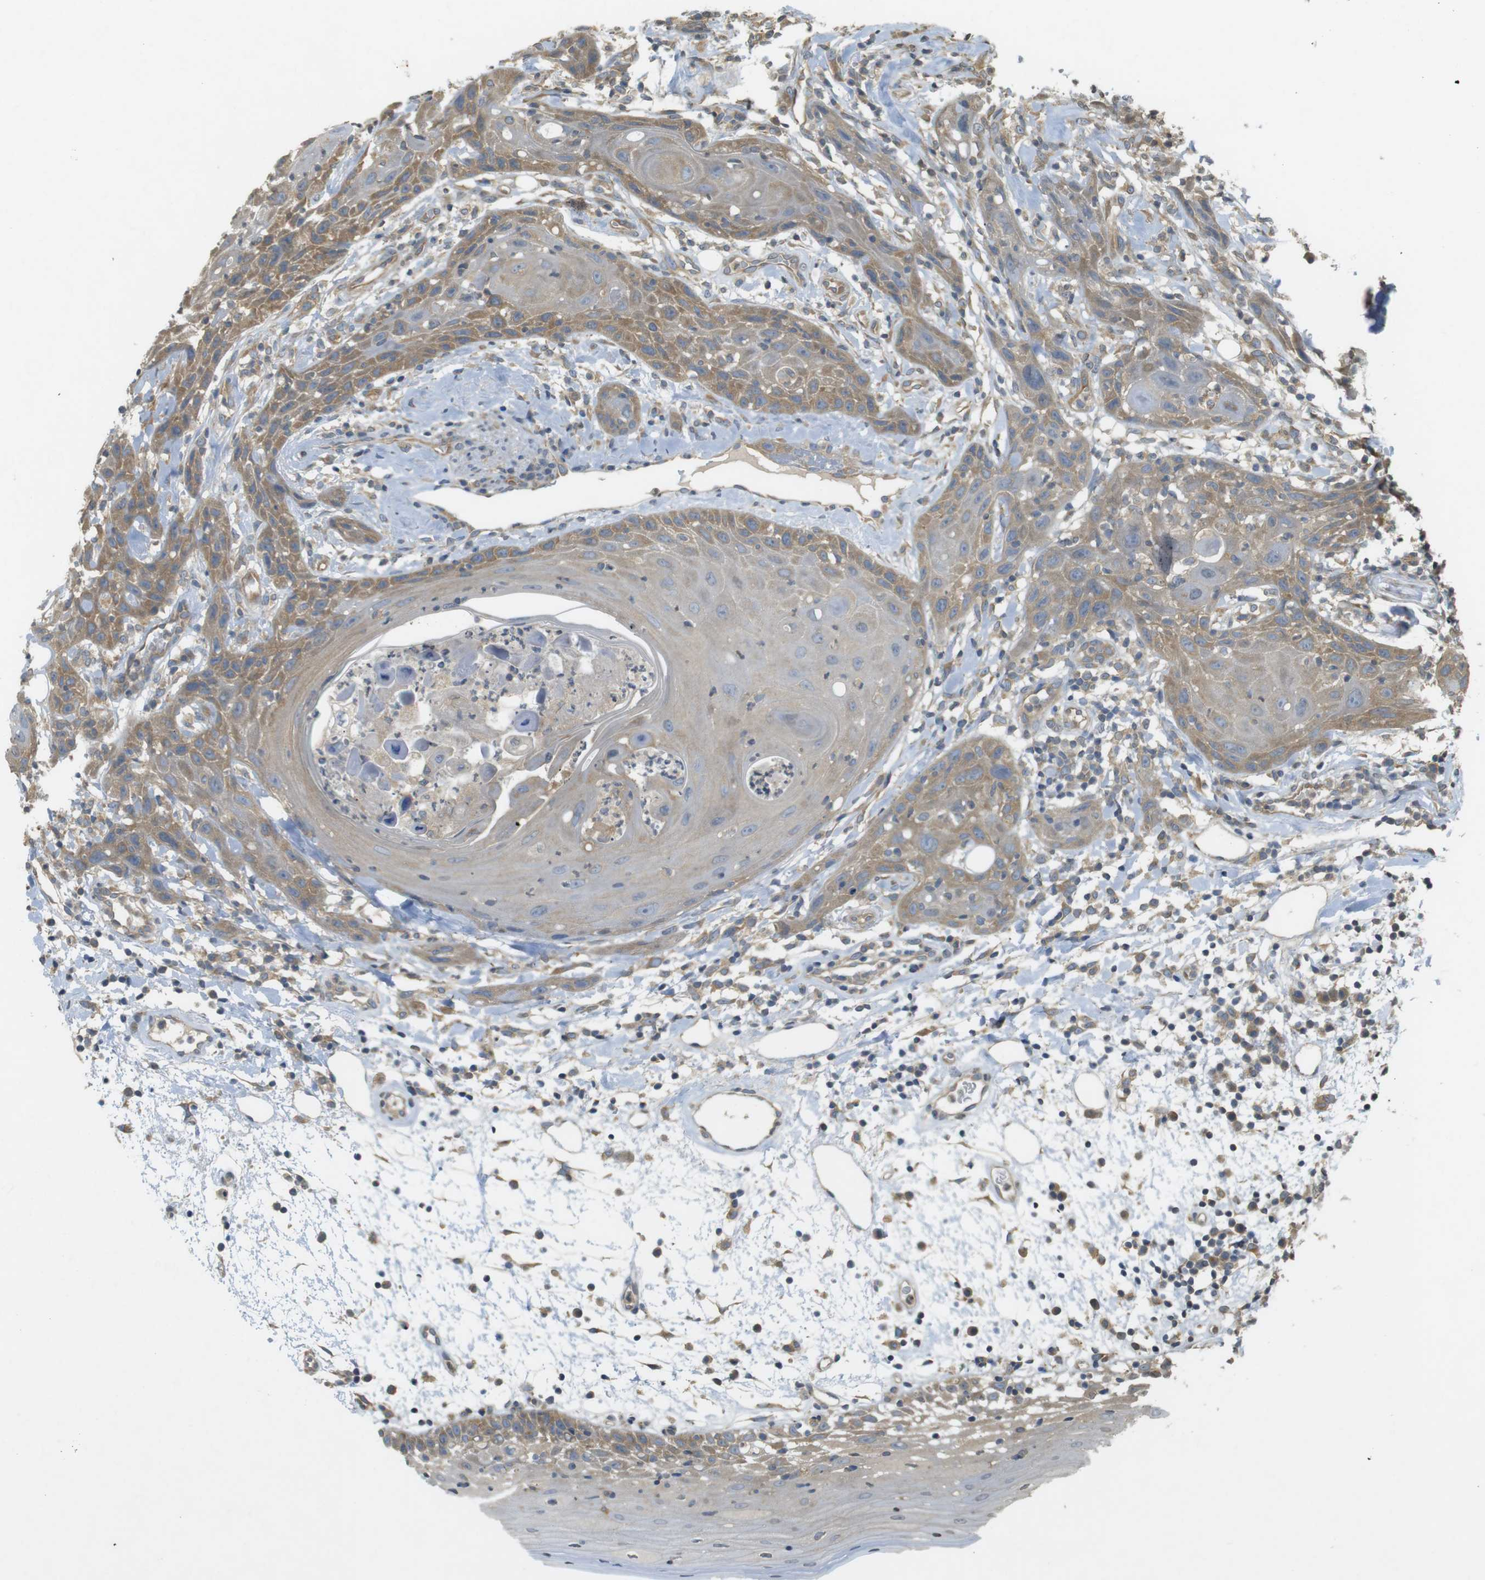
{"staining": {"intensity": "moderate", "quantity": "25%-75%", "location": "cytoplasmic/membranous"}, "tissue": "oral mucosa", "cell_type": "Squamous epithelial cells", "image_type": "normal", "snomed": [{"axis": "morphology", "description": "Normal tissue, NOS"}, {"axis": "morphology", "description": "Squamous cell carcinoma, NOS"}, {"axis": "topography", "description": "Skeletal muscle"}, {"axis": "topography", "description": "Oral tissue"}], "caption": "Immunohistochemical staining of unremarkable human oral mucosa exhibits 25%-75% levels of moderate cytoplasmic/membranous protein staining in approximately 25%-75% of squamous epithelial cells. (IHC, brightfield microscopy, high magnification).", "gene": "KIF5B", "patient": {"sex": "male", "age": 71}}